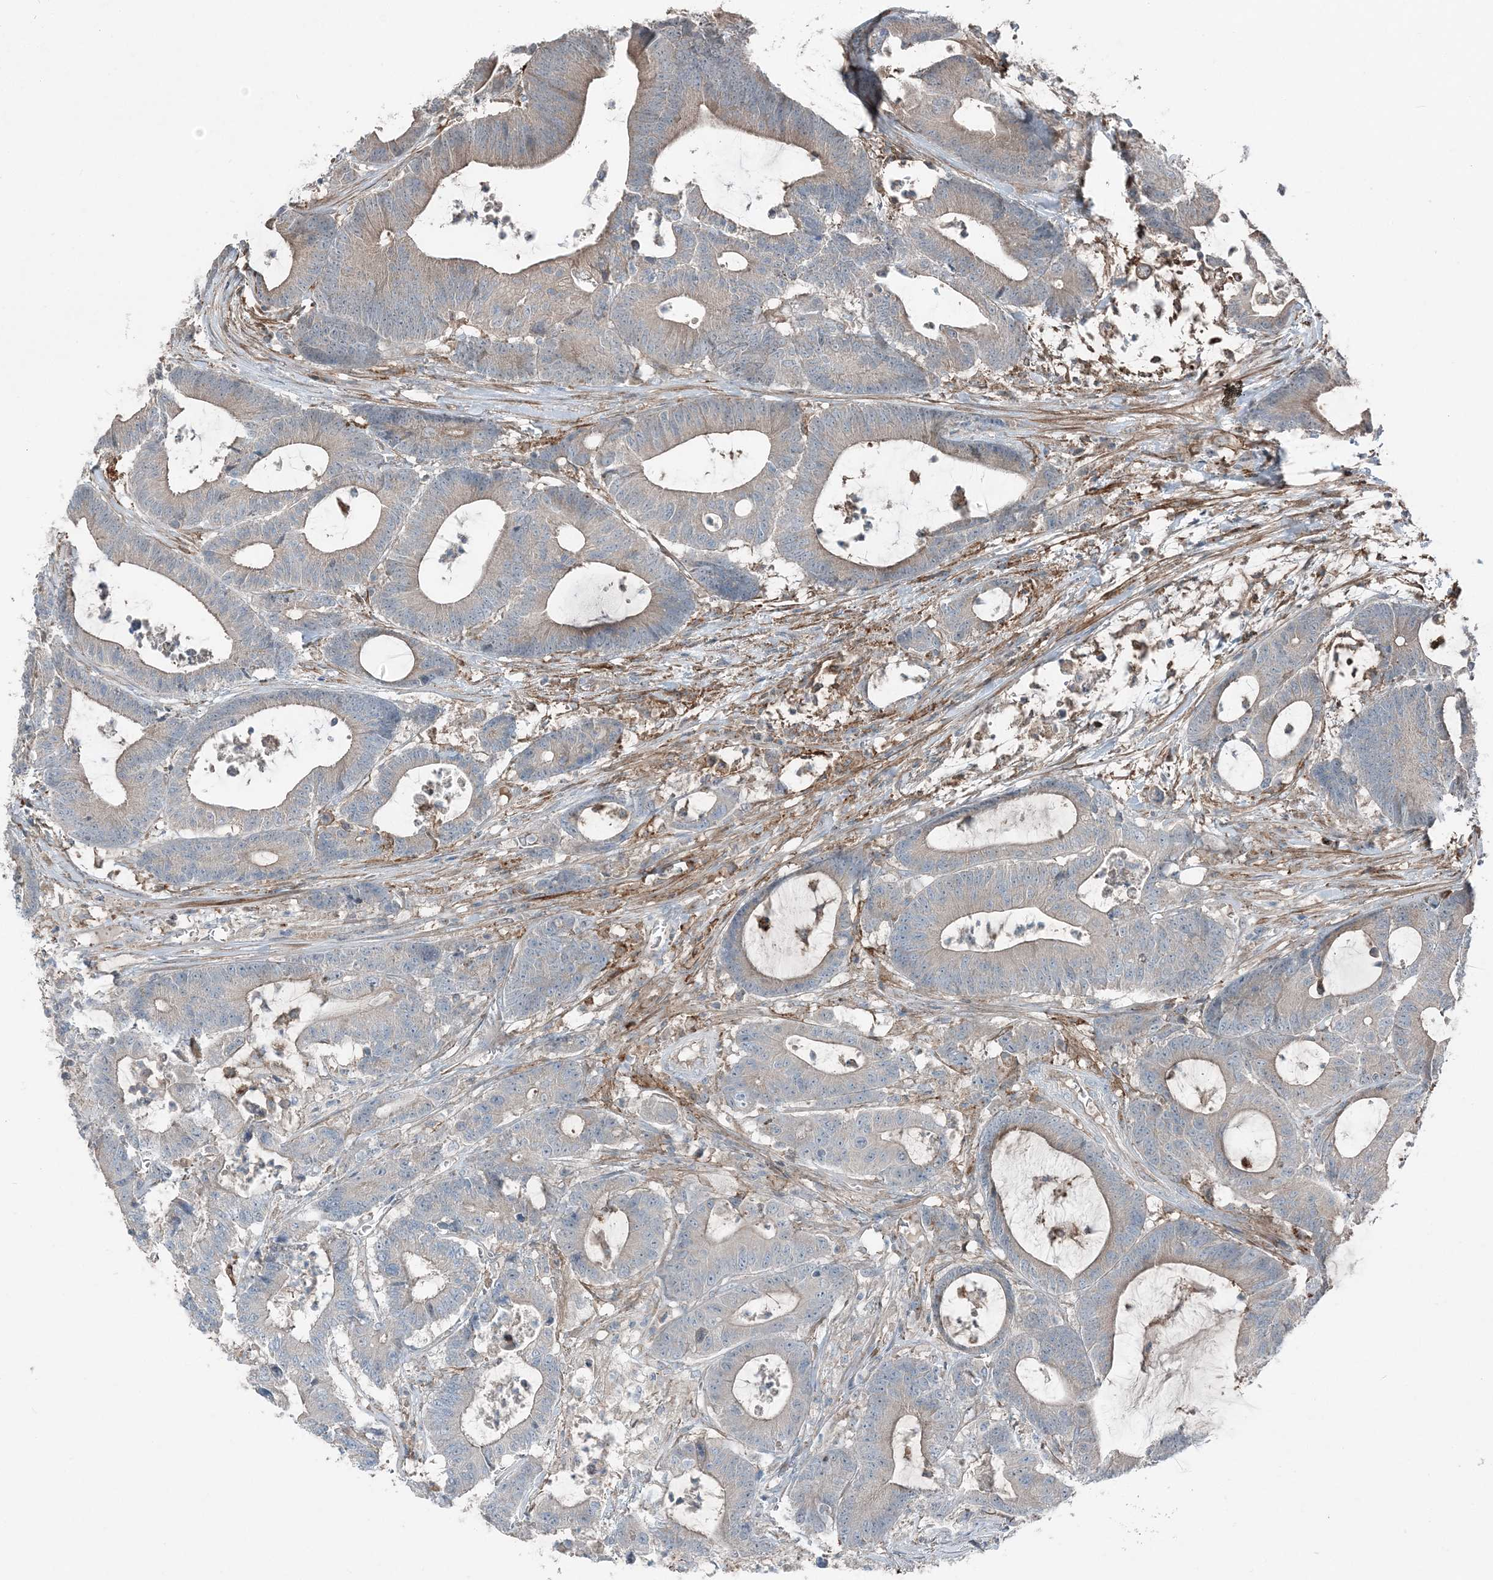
{"staining": {"intensity": "weak", "quantity": "<25%", "location": "cytoplasmic/membranous"}, "tissue": "colorectal cancer", "cell_type": "Tumor cells", "image_type": "cancer", "snomed": [{"axis": "morphology", "description": "Adenocarcinoma, NOS"}, {"axis": "topography", "description": "Colon"}], "caption": "Immunohistochemical staining of colorectal cancer shows no significant positivity in tumor cells.", "gene": "KY", "patient": {"sex": "female", "age": 84}}